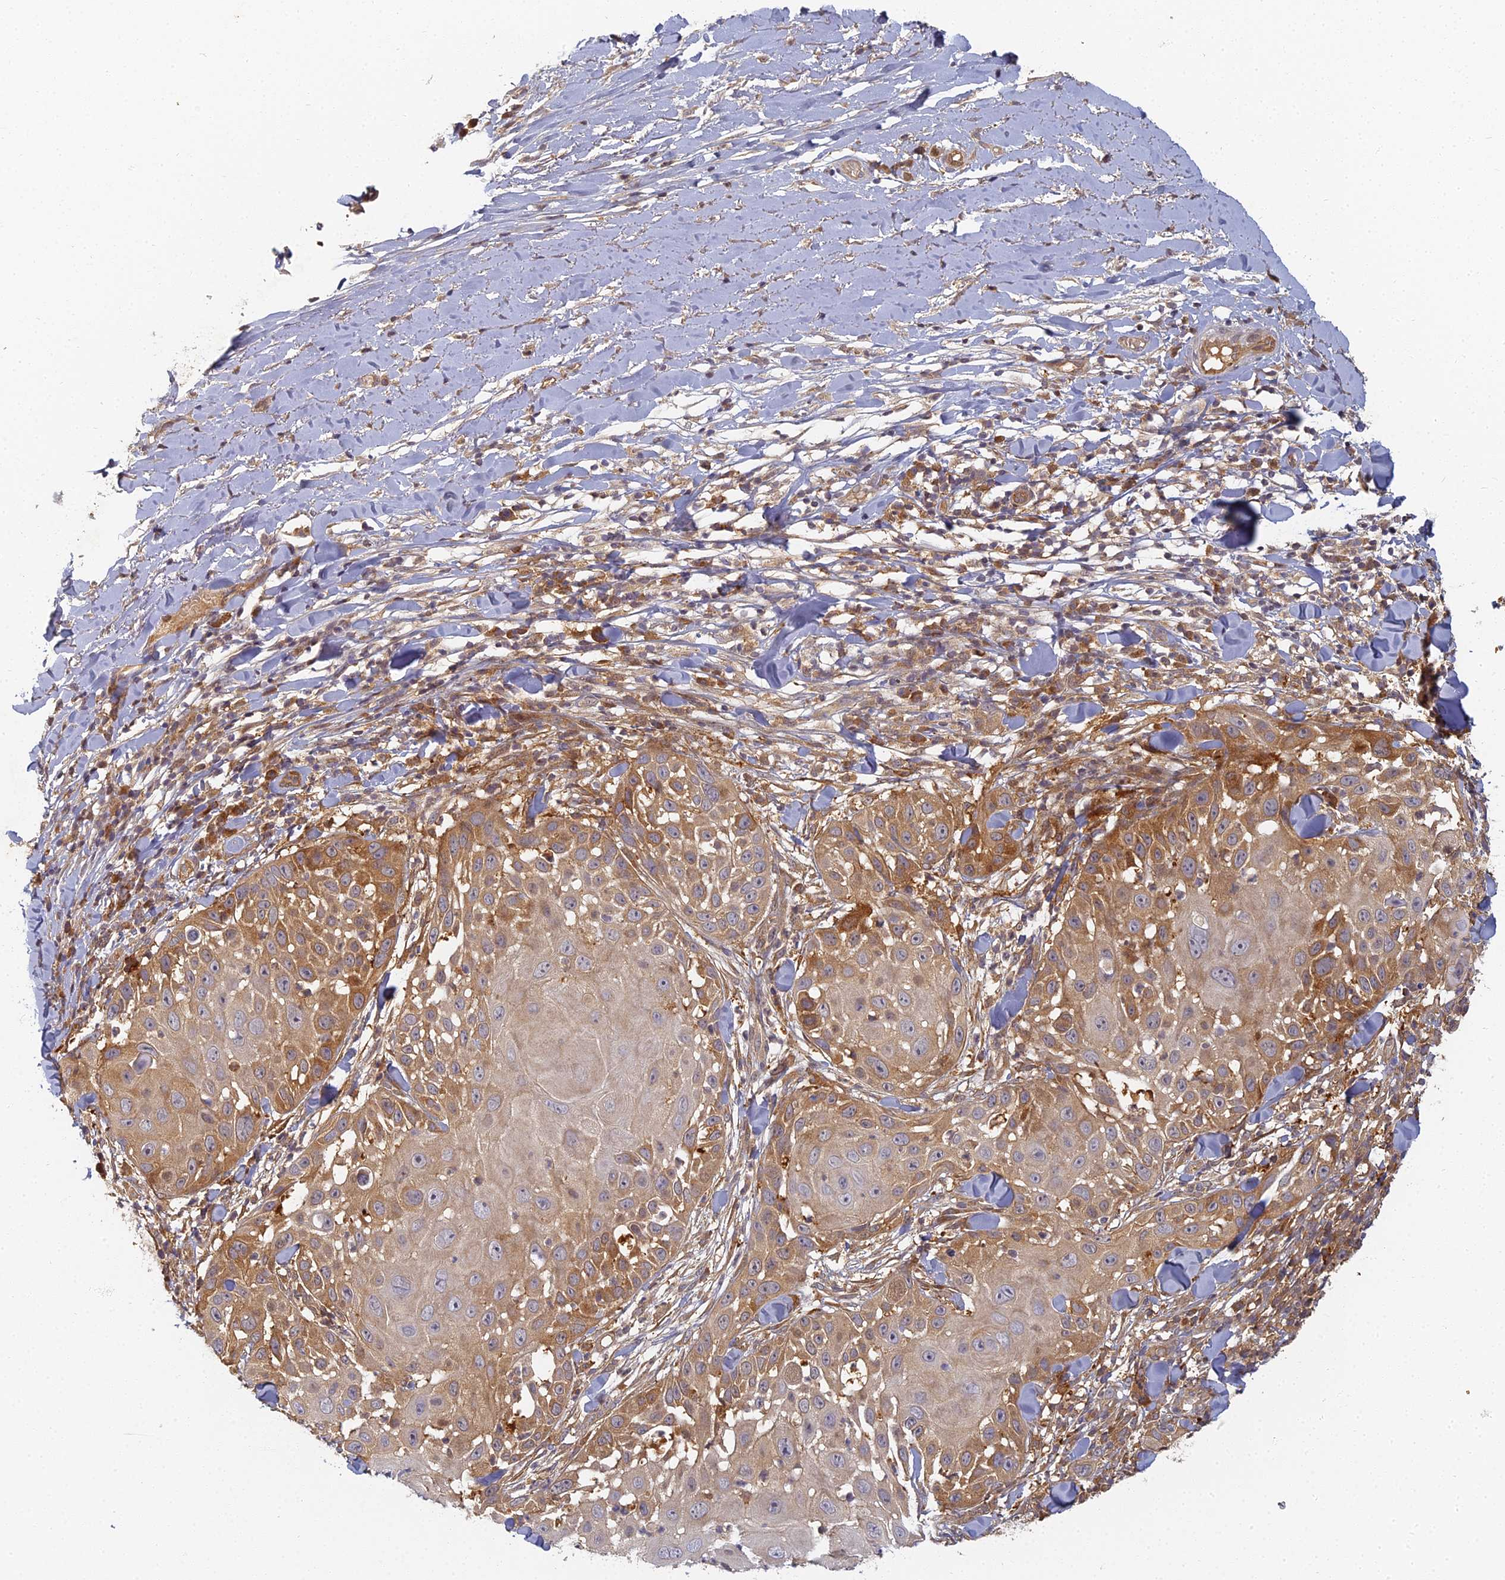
{"staining": {"intensity": "moderate", "quantity": "<25%", "location": "cytoplasmic/membranous"}, "tissue": "skin cancer", "cell_type": "Tumor cells", "image_type": "cancer", "snomed": [{"axis": "morphology", "description": "Squamous cell carcinoma, NOS"}, {"axis": "topography", "description": "Skin"}], "caption": "About <25% of tumor cells in skin cancer (squamous cell carcinoma) demonstrate moderate cytoplasmic/membranous protein staining as visualized by brown immunohistochemical staining.", "gene": "INO80D", "patient": {"sex": "female", "age": 44}}